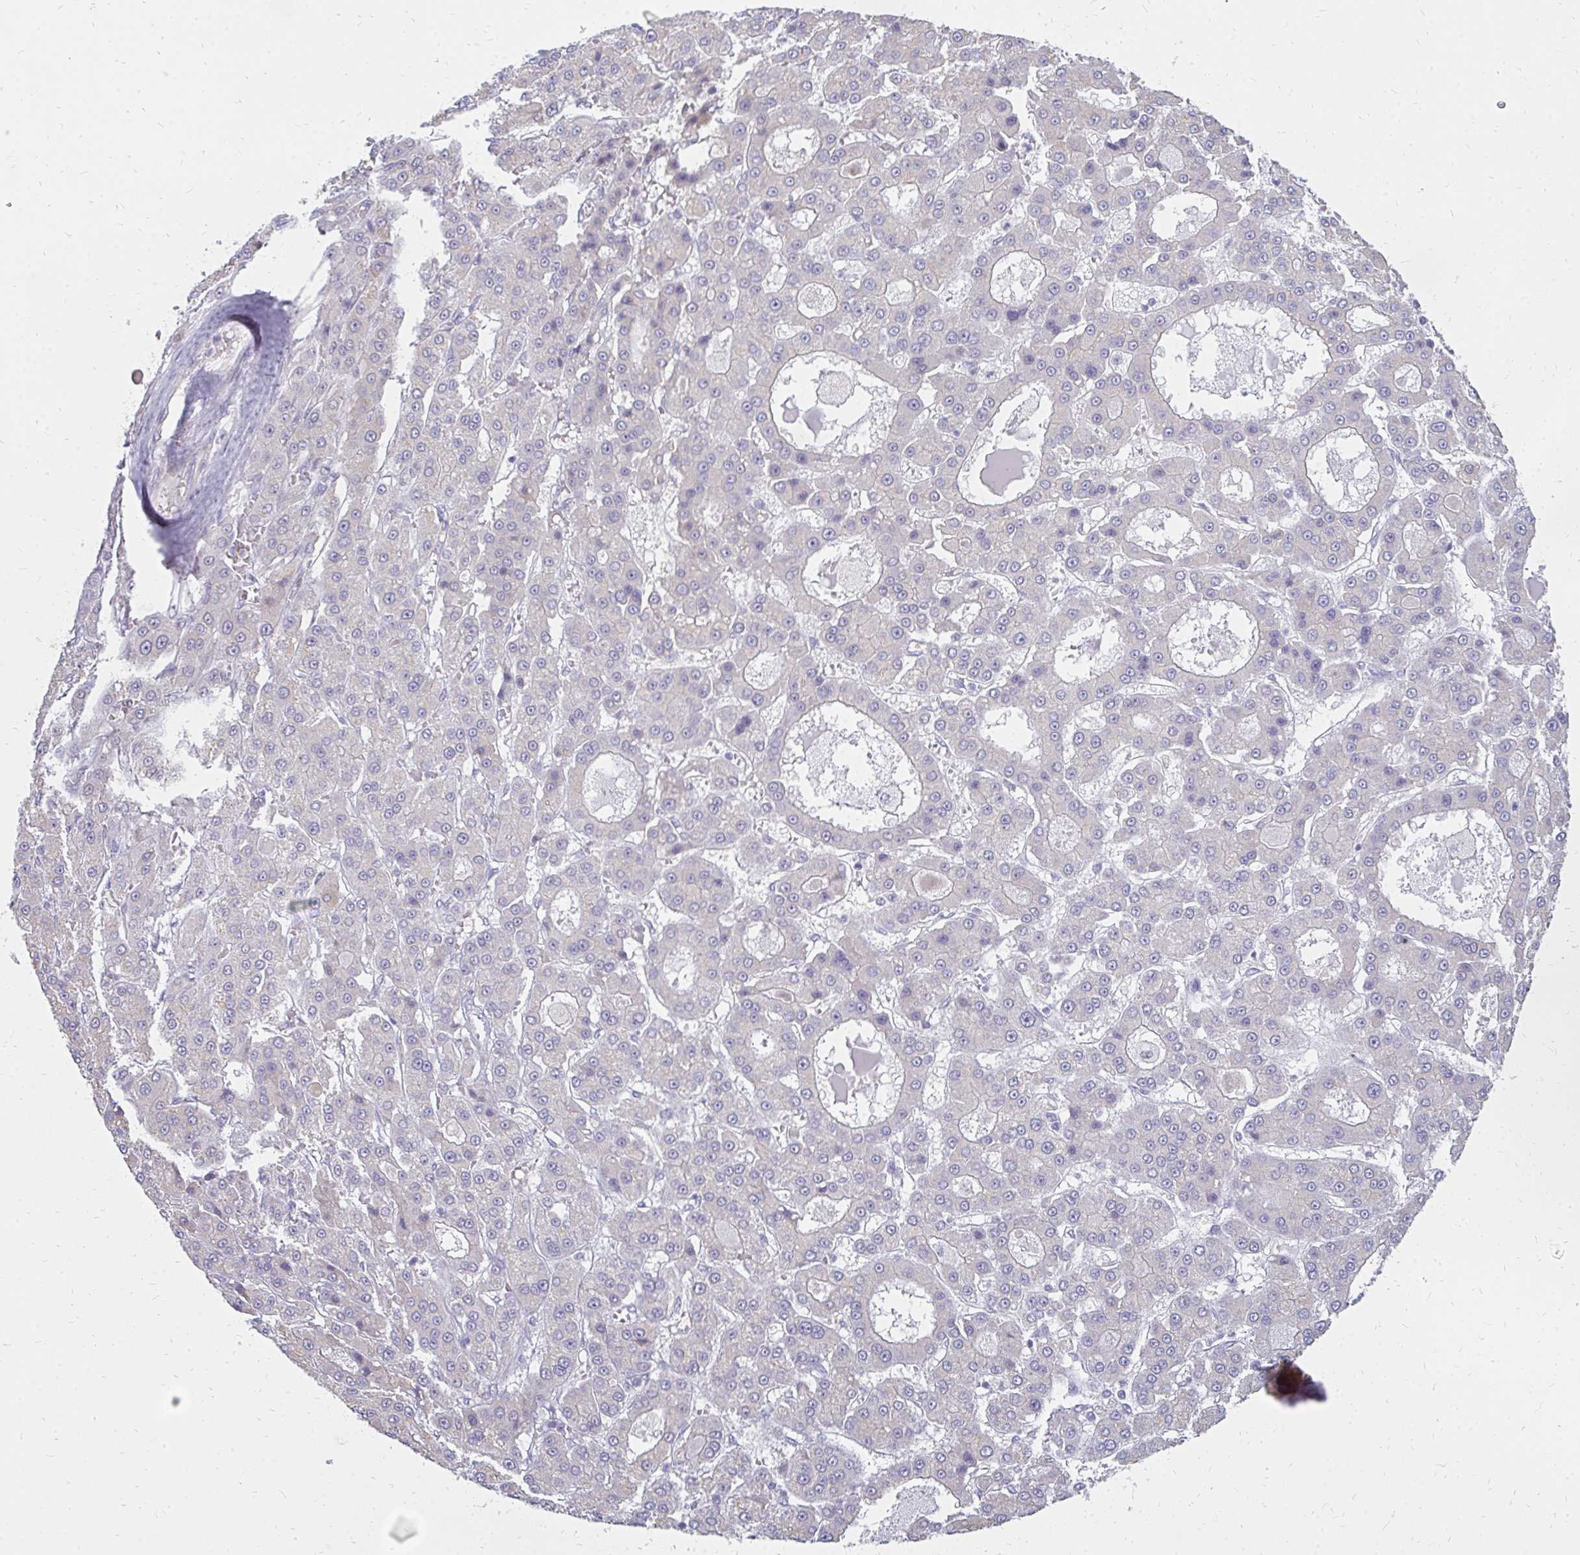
{"staining": {"intensity": "negative", "quantity": "none", "location": "none"}, "tissue": "liver cancer", "cell_type": "Tumor cells", "image_type": "cancer", "snomed": [{"axis": "morphology", "description": "Carcinoma, Hepatocellular, NOS"}, {"axis": "topography", "description": "Liver"}], "caption": "This is an immunohistochemistry image of human hepatocellular carcinoma (liver). There is no positivity in tumor cells.", "gene": "FAM9A", "patient": {"sex": "male", "age": 70}}